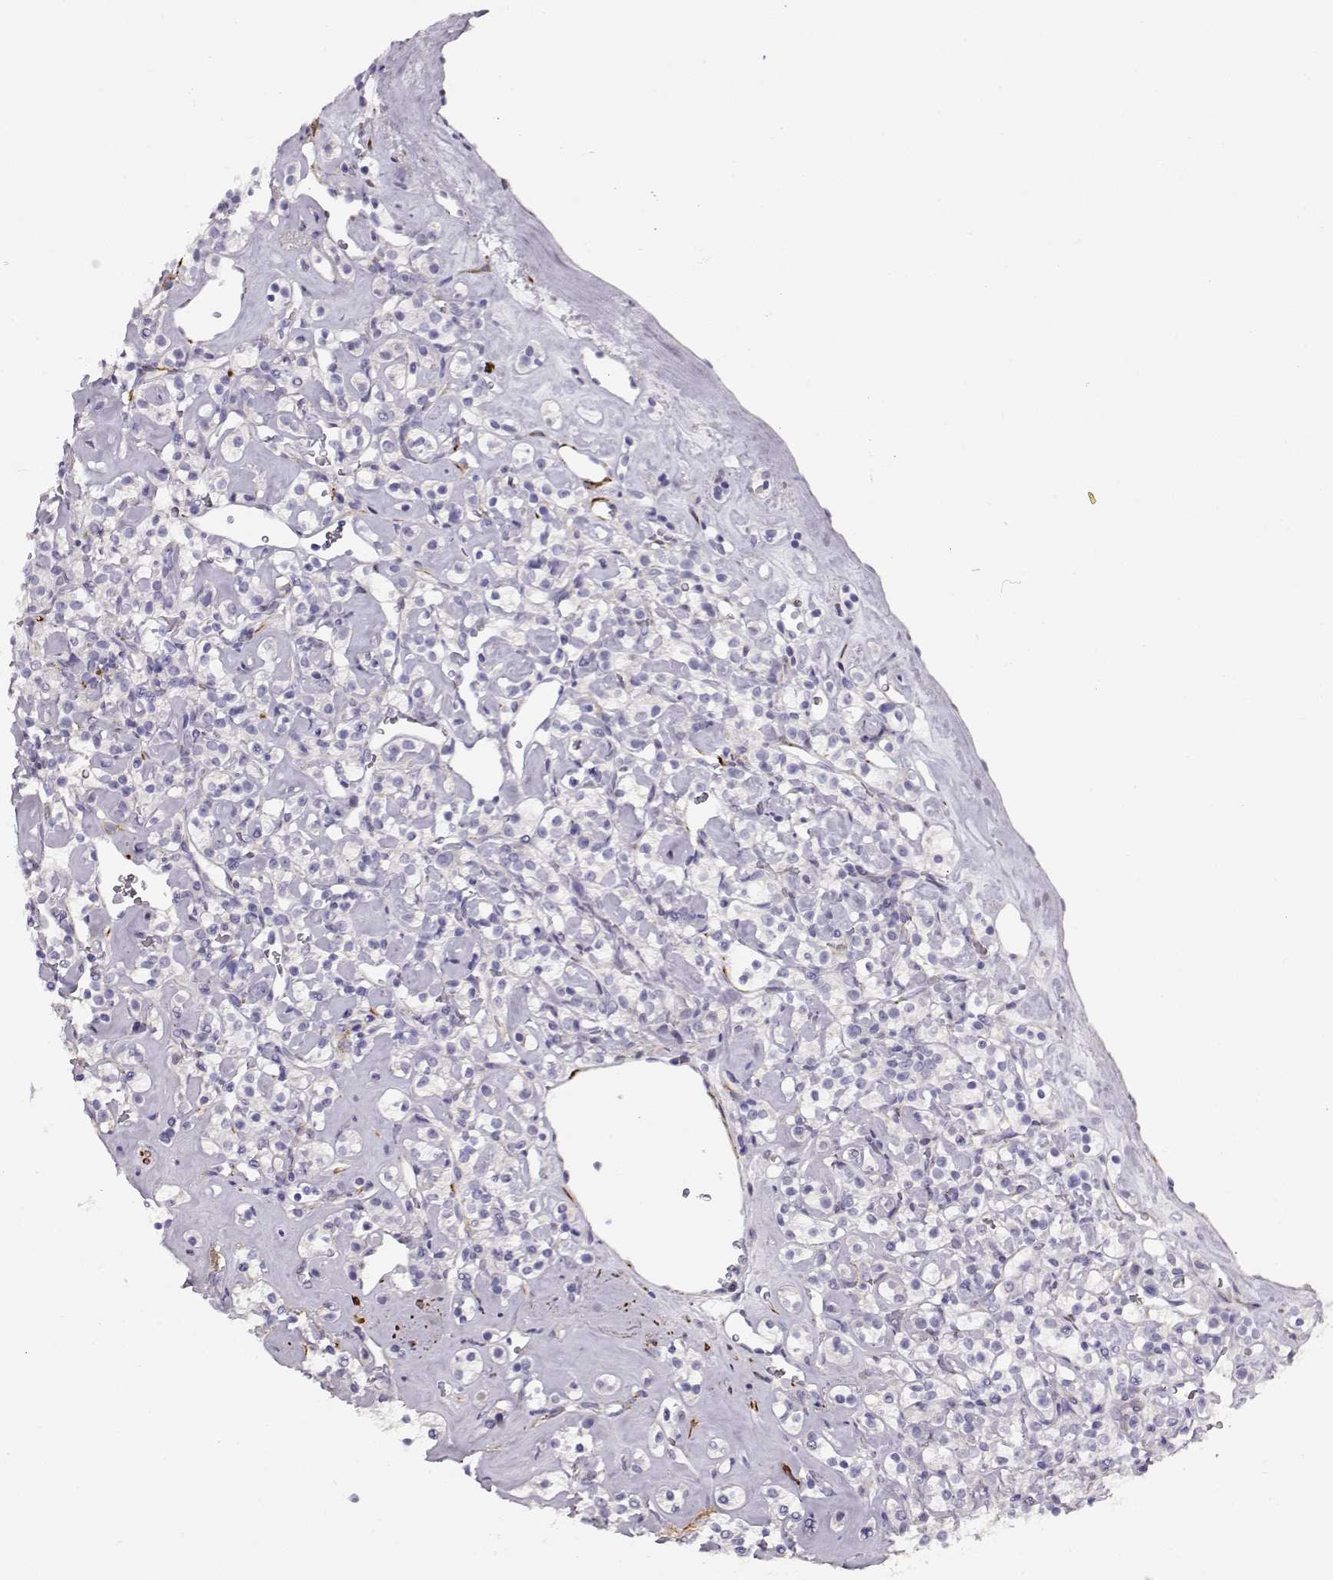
{"staining": {"intensity": "negative", "quantity": "none", "location": "none"}, "tissue": "renal cancer", "cell_type": "Tumor cells", "image_type": "cancer", "snomed": [{"axis": "morphology", "description": "Adenocarcinoma, NOS"}, {"axis": "topography", "description": "Kidney"}], "caption": "Immunohistochemistry of human renal cancer displays no positivity in tumor cells.", "gene": "RBM44", "patient": {"sex": "male", "age": 77}}